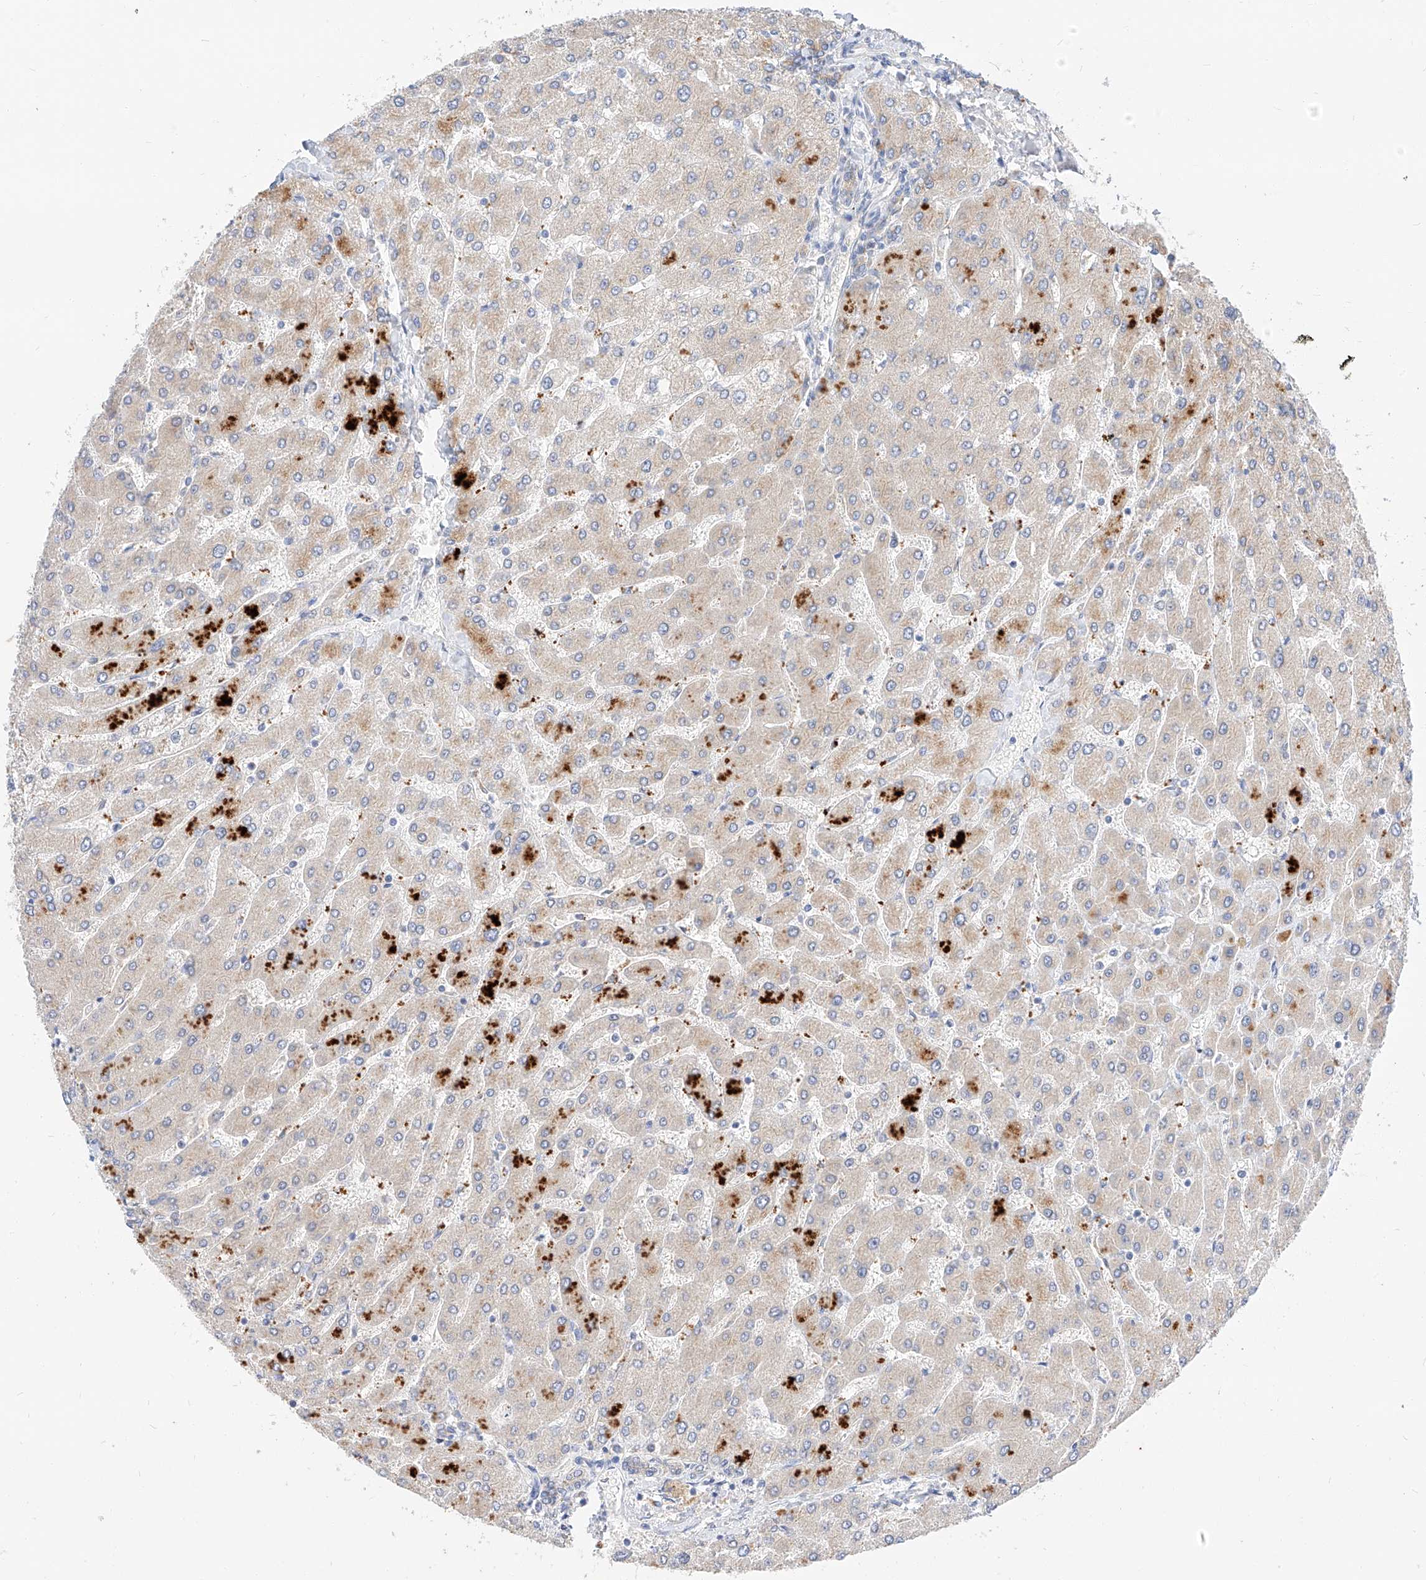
{"staining": {"intensity": "negative", "quantity": "none", "location": "none"}, "tissue": "liver", "cell_type": "Cholangiocytes", "image_type": "normal", "snomed": [{"axis": "morphology", "description": "Normal tissue, NOS"}, {"axis": "topography", "description": "Liver"}], "caption": "An immunohistochemistry image of benign liver is shown. There is no staining in cholangiocytes of liver.", "gene": "MAP7", "patient": {"sex": "male", "age": 55}}